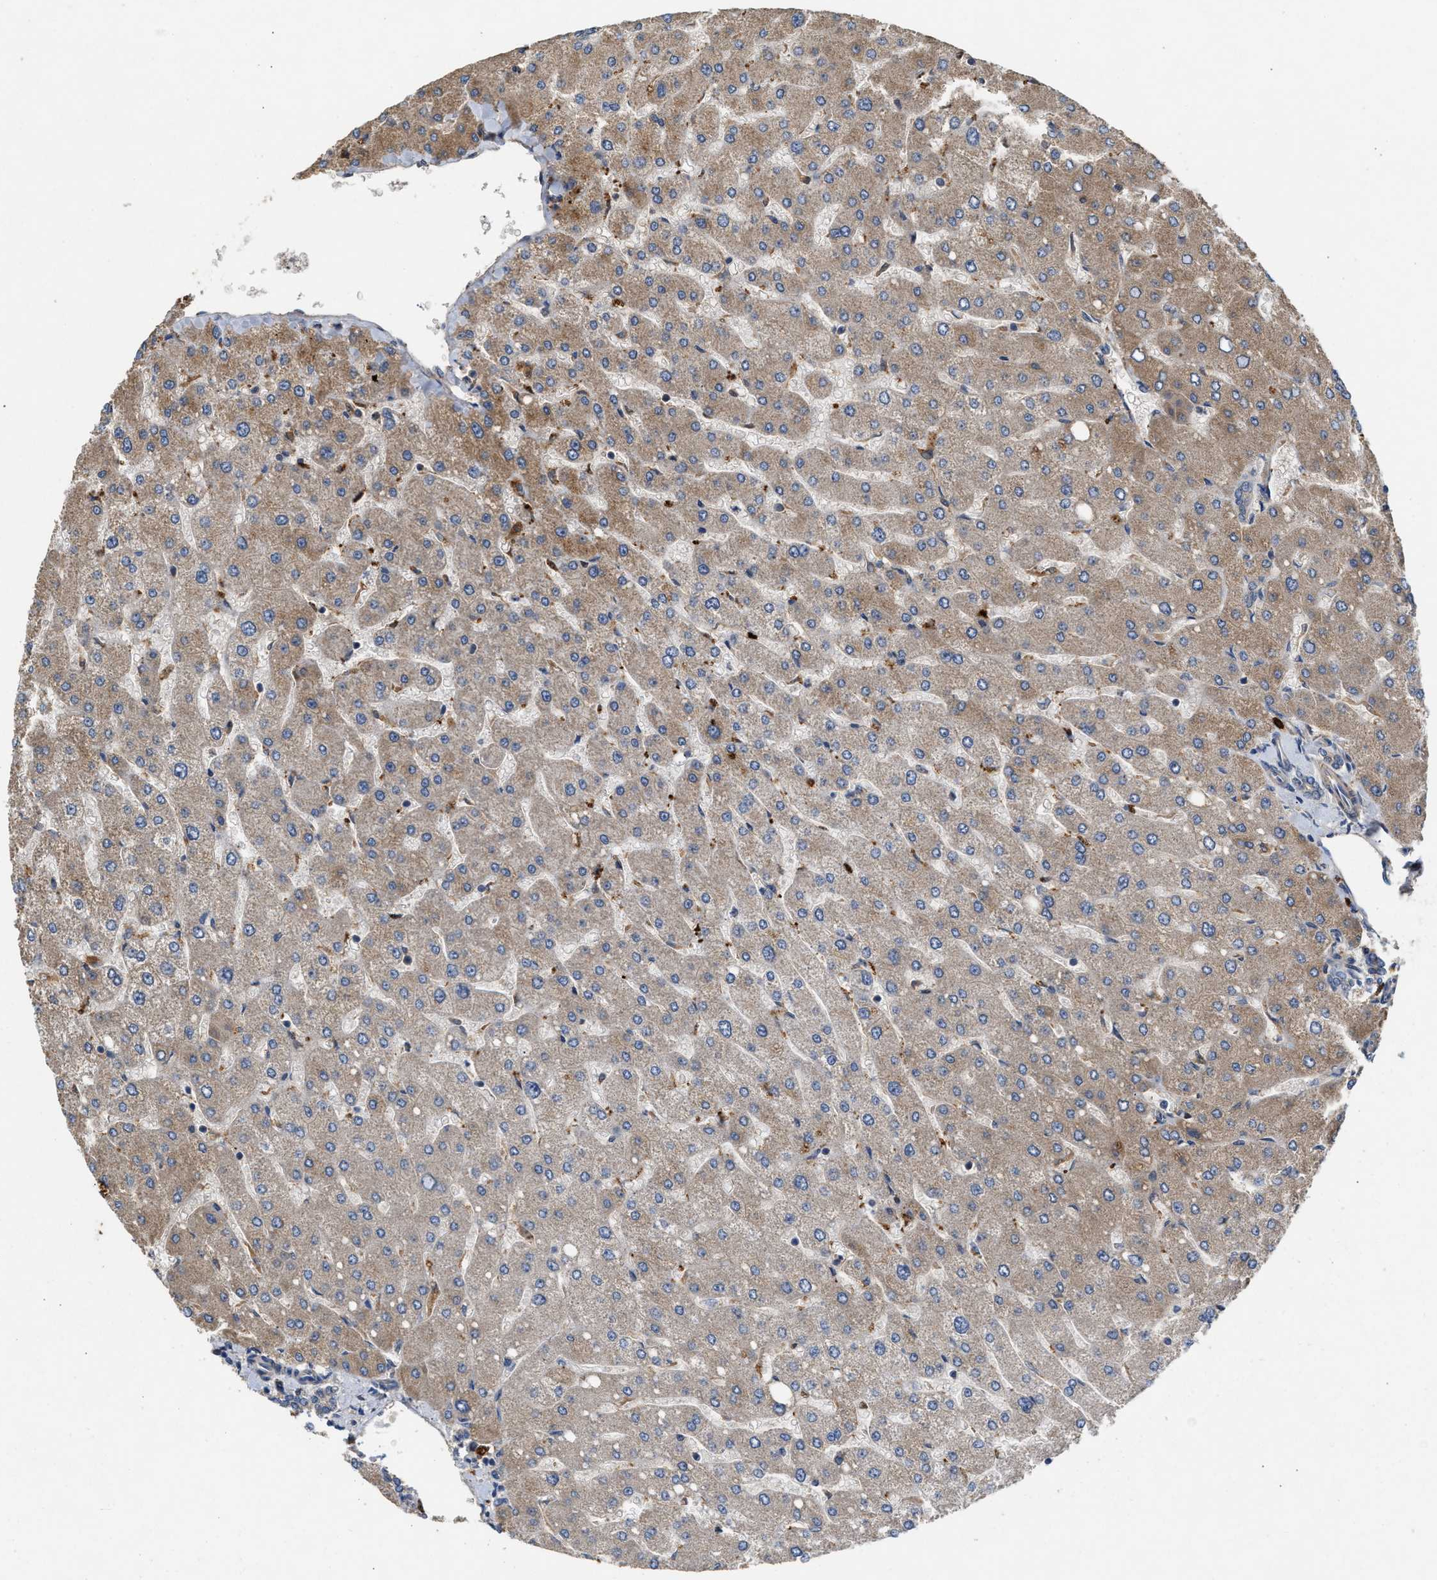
{"staining": {"intensity": "weak", "quantity": "25%-75%", "location": "cytoplasmic/membranous"}, "tissue": "liver", "cell_type": "Cholangiocytes", "image_type": "normal", "snomed": [{"axis": "morphology", "description": "Normal tissue, NOS"}, {"axis": "topography", "description": "Liver"}], "caption": "DAB (3,3'-diaminobenzidine) immunohistochemical staining of unremarkable human liver exhibits weak cytoplasmic/membranous protein positivity in approximately 25%-75% of cholangiocytes. Ihc stains the protein in brown and the nuclei are stained blue.", "gene": "RUSC2", "patient": {"sex": "male", "age": 55}}